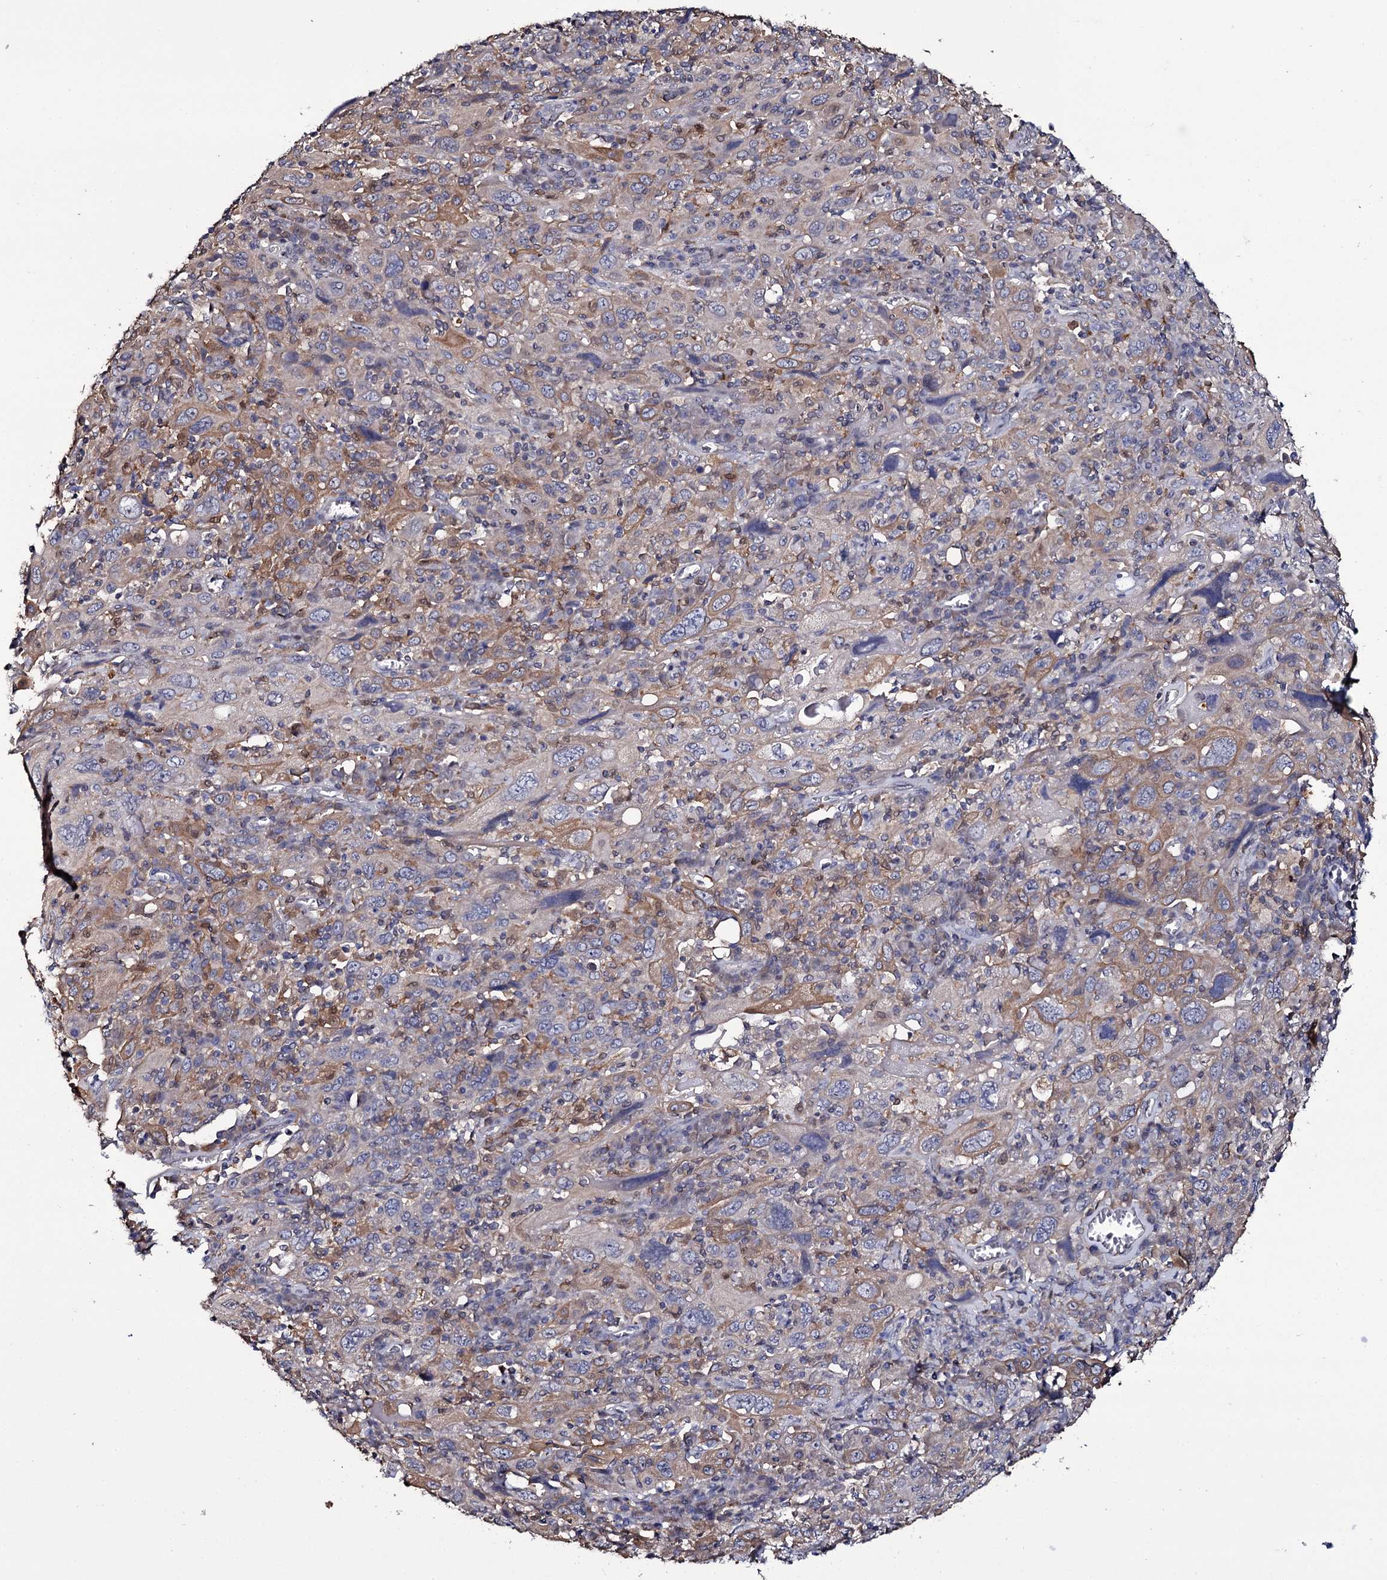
{"staining": {"intensity": "moderate", "quantity": "<25%", "location": "cytoplasmic/membranous"}, "tissue": "cervical cancer", "cell_type": "Tumor cells", "image_type": "cancer", "snomed": [{"axis": "morphology", "description": "Squamous cell carcinoma, NOS"}, {"axis": "topography", "description": "Cervix"}], "caption": "This is a micrograph of IHC staining of squamous cell carcinoma (cervical), which shows moderate positivity in the cytoplasmic/membranous of tumor cells.", "gene": "CRYL1", "patient": {"sex": "female", "age": 46}}